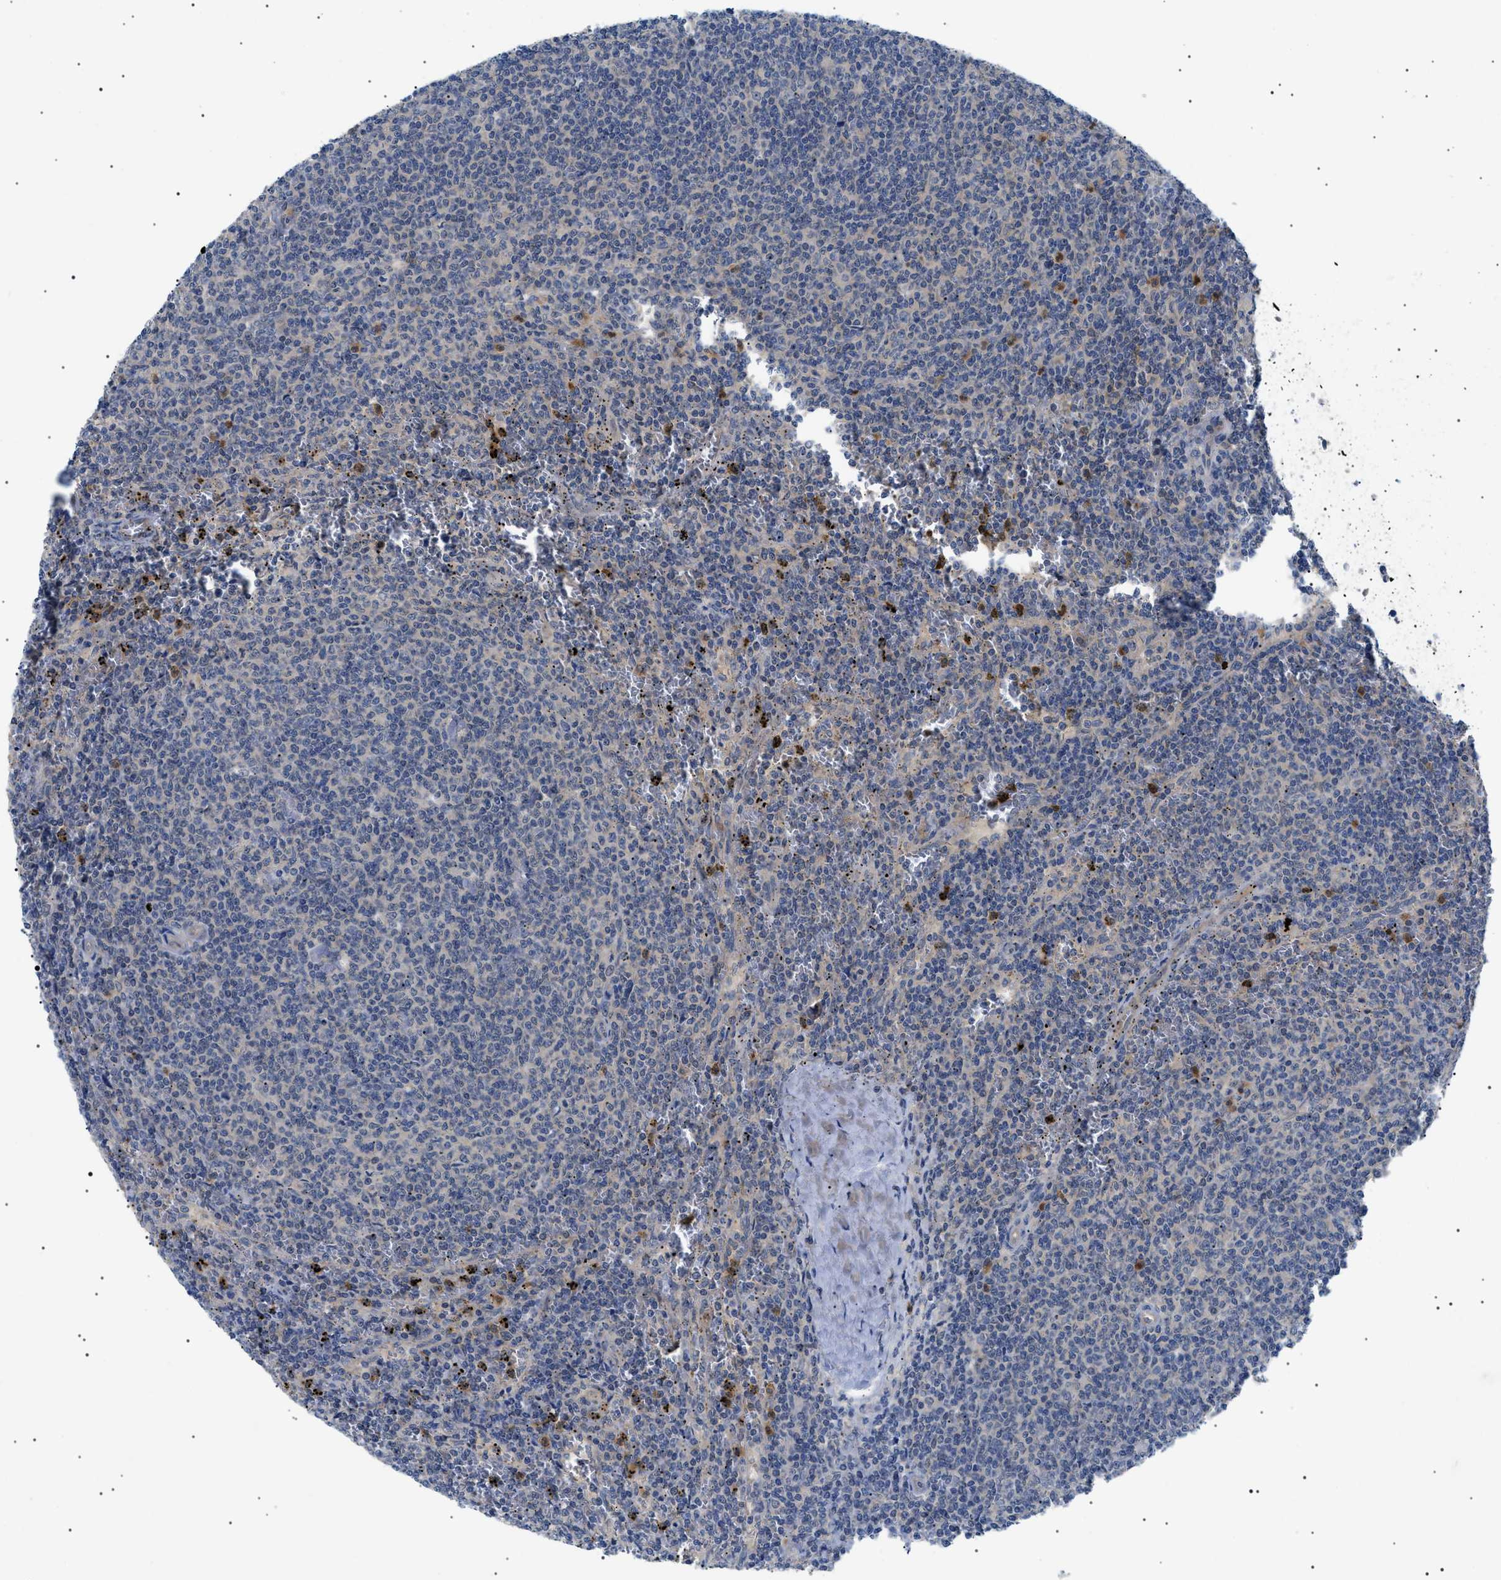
{"staining": {"intensity": "weak", "quantity": "<25%", "location": "cytoplasmic/membranous"}, "tissue": "lymphoma", "cell_type": "Tumor cells", "image_type": "cancer", "snomed": [{"axis": "morphology", "description": "Malignant lymphoma, non-Hodgkin's type, Low grade"}, {"axis": "topography", "description": "Spleen"}], "caption": "Immunohistochemistry micrograph of low-grade malignant lymphoma, non-Hodgkin's type stained for a protein (brown), which displays no positivity in tumor cells. (DAB immunohistochemistry (IHC) visualized using brightfield microscopy, high magnification).", "gene": "RIPK1", "patient": {"sex": "female", "age": 50}}